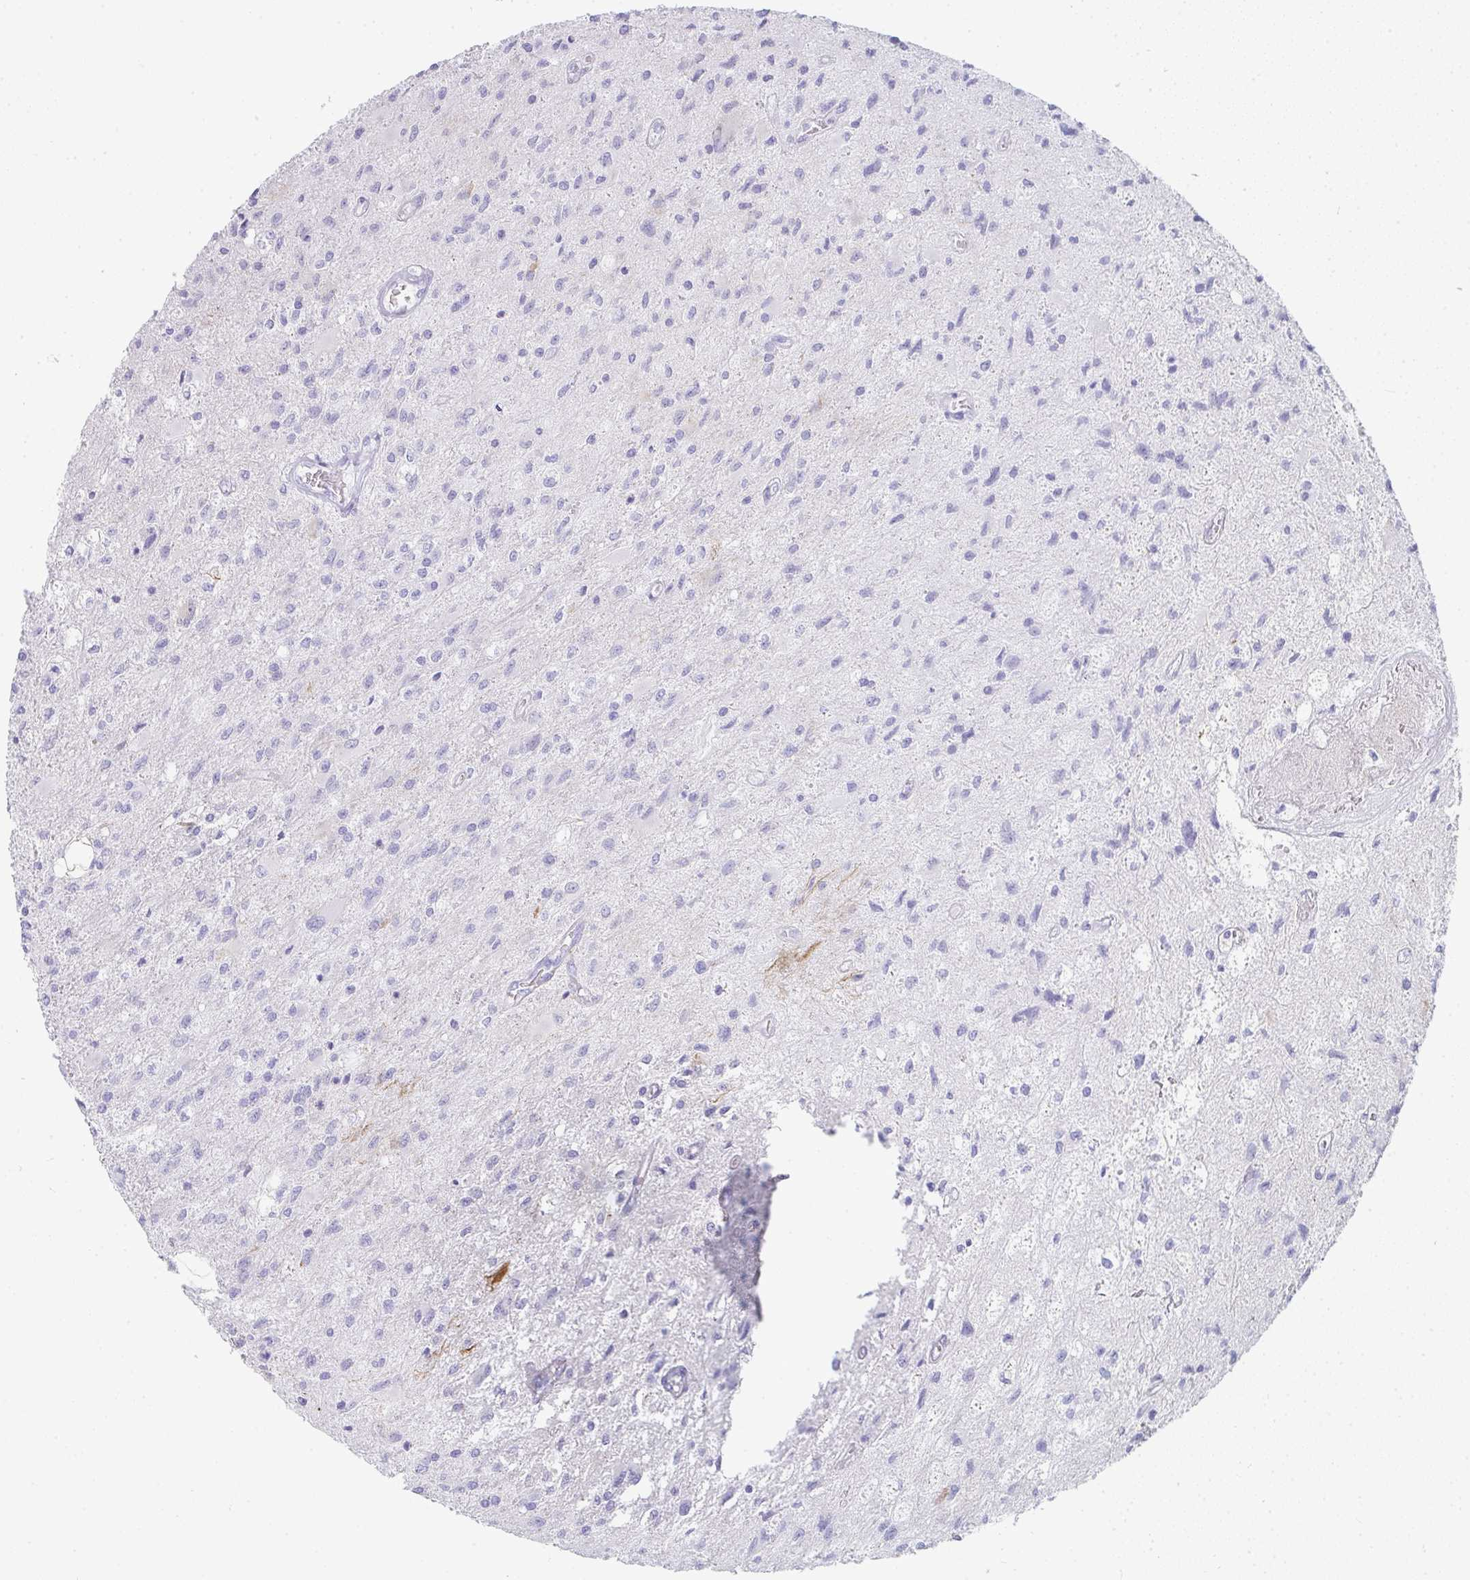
{"staining": {"intensity": "negative", "quantity": "none", "location": "none"}, "tissue": "glioma", "cell_type": "Tumor cells", "image_type": "cancer", "snomed": [{"axis": "morphology", "description": "Glioma, malignant, High grade"}, {"axis": "topography", "description": "Brain"}], "caption": "Immunohistochemistry image of neoplastic tissue: human malignant glioma (high-grade) stained with DAB (3,3'-diaminobenzidine) displays no significant protein staining in tumor cells.", "gene": "PRND", "patient": {"sex": "female", "age": 70}}